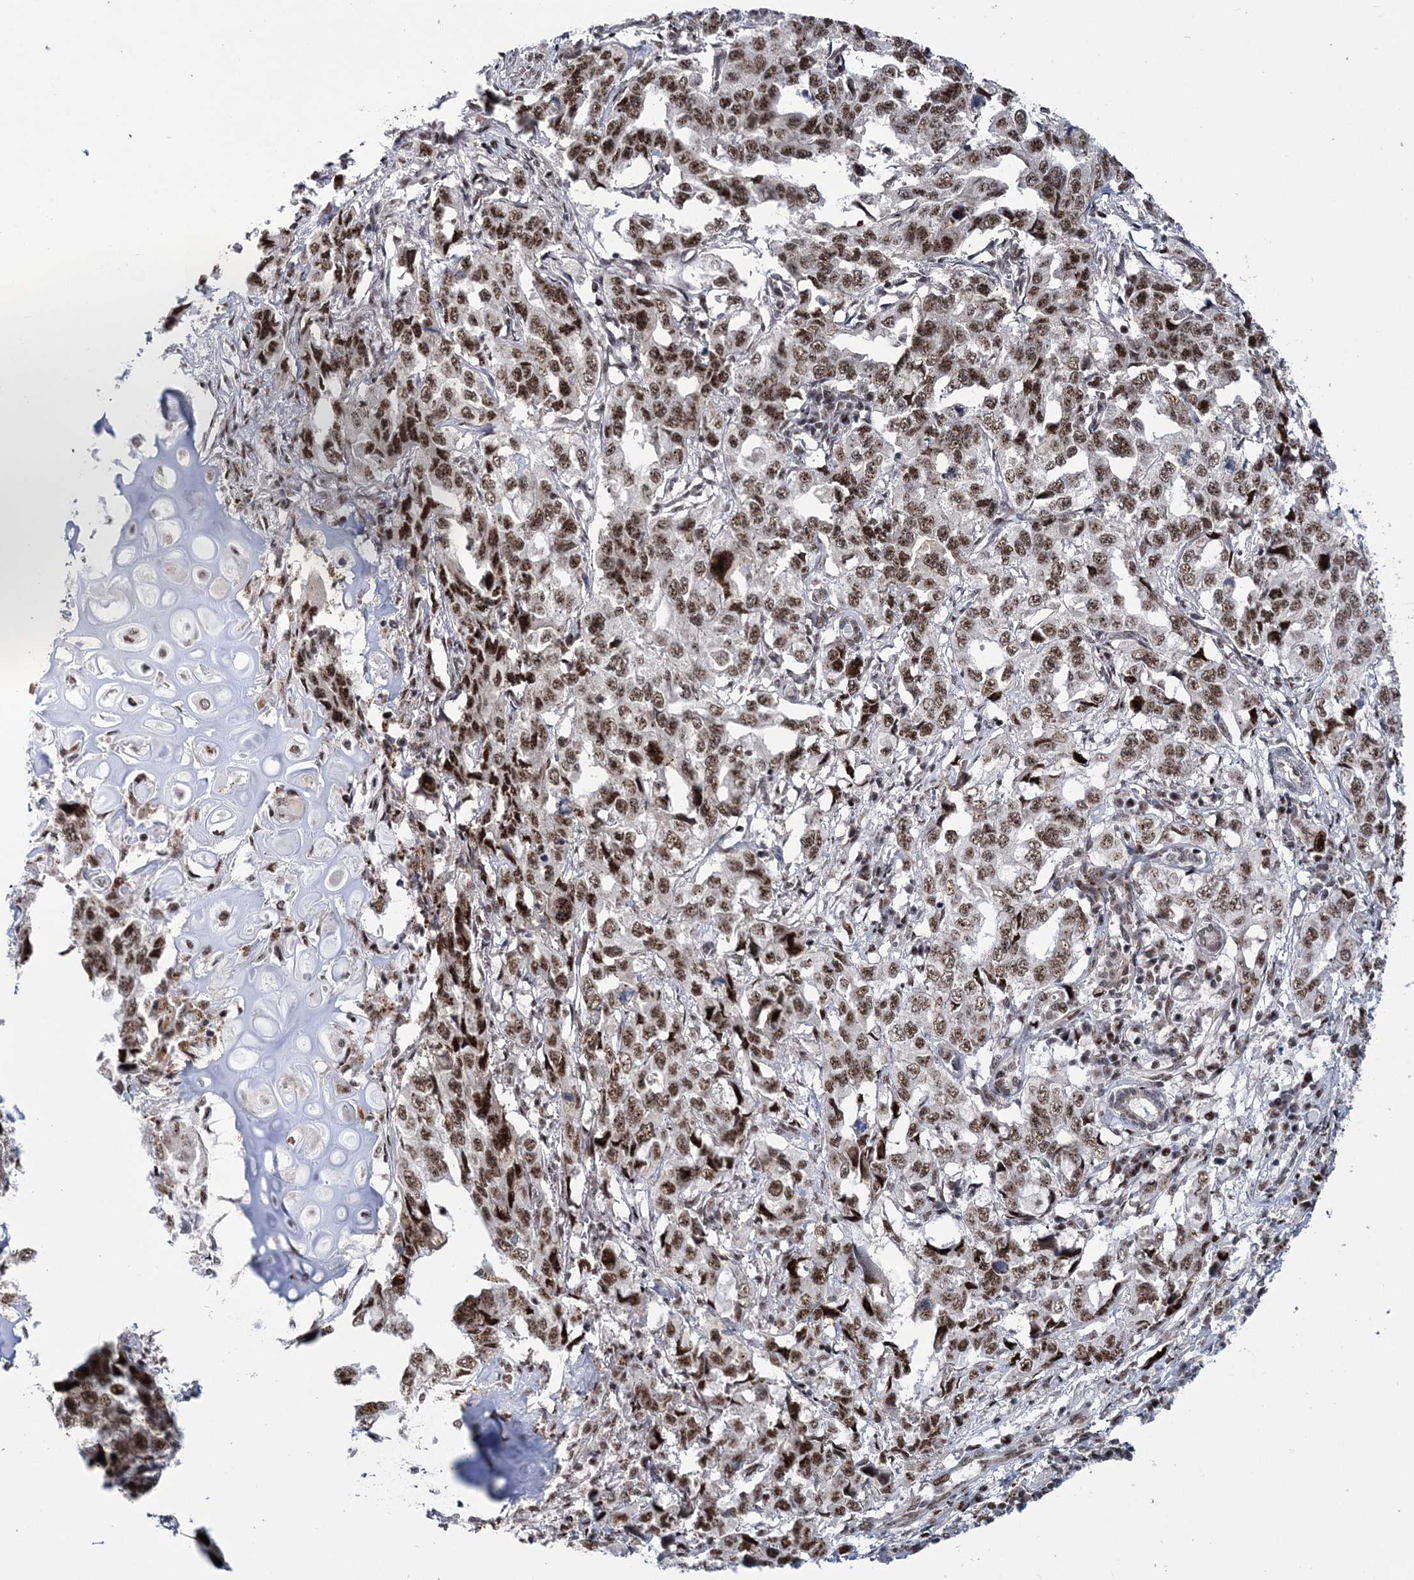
{"staining": {"intensity": "moderate", "quantity": ">75%", "location": "nuclear"}, "tissue": "lung cancer", "cell_type": "Tumor cells", "image_type": "cancer", "snomed": [{"axis": "morphology", "description": "Adenocarcinoma, NOS"}, {"axis": "topography", "description": "Lung"}], "caption": "IHC of adenocarcinoma (lung) shows medium levels of moderate nuclear staining in approximately >75% of tumor cells. (brown staining indicates protein expression, while blue staining denotes nuclei).", "gene": "TATDN2", "patient": {"sex": "female", "age": 51}}